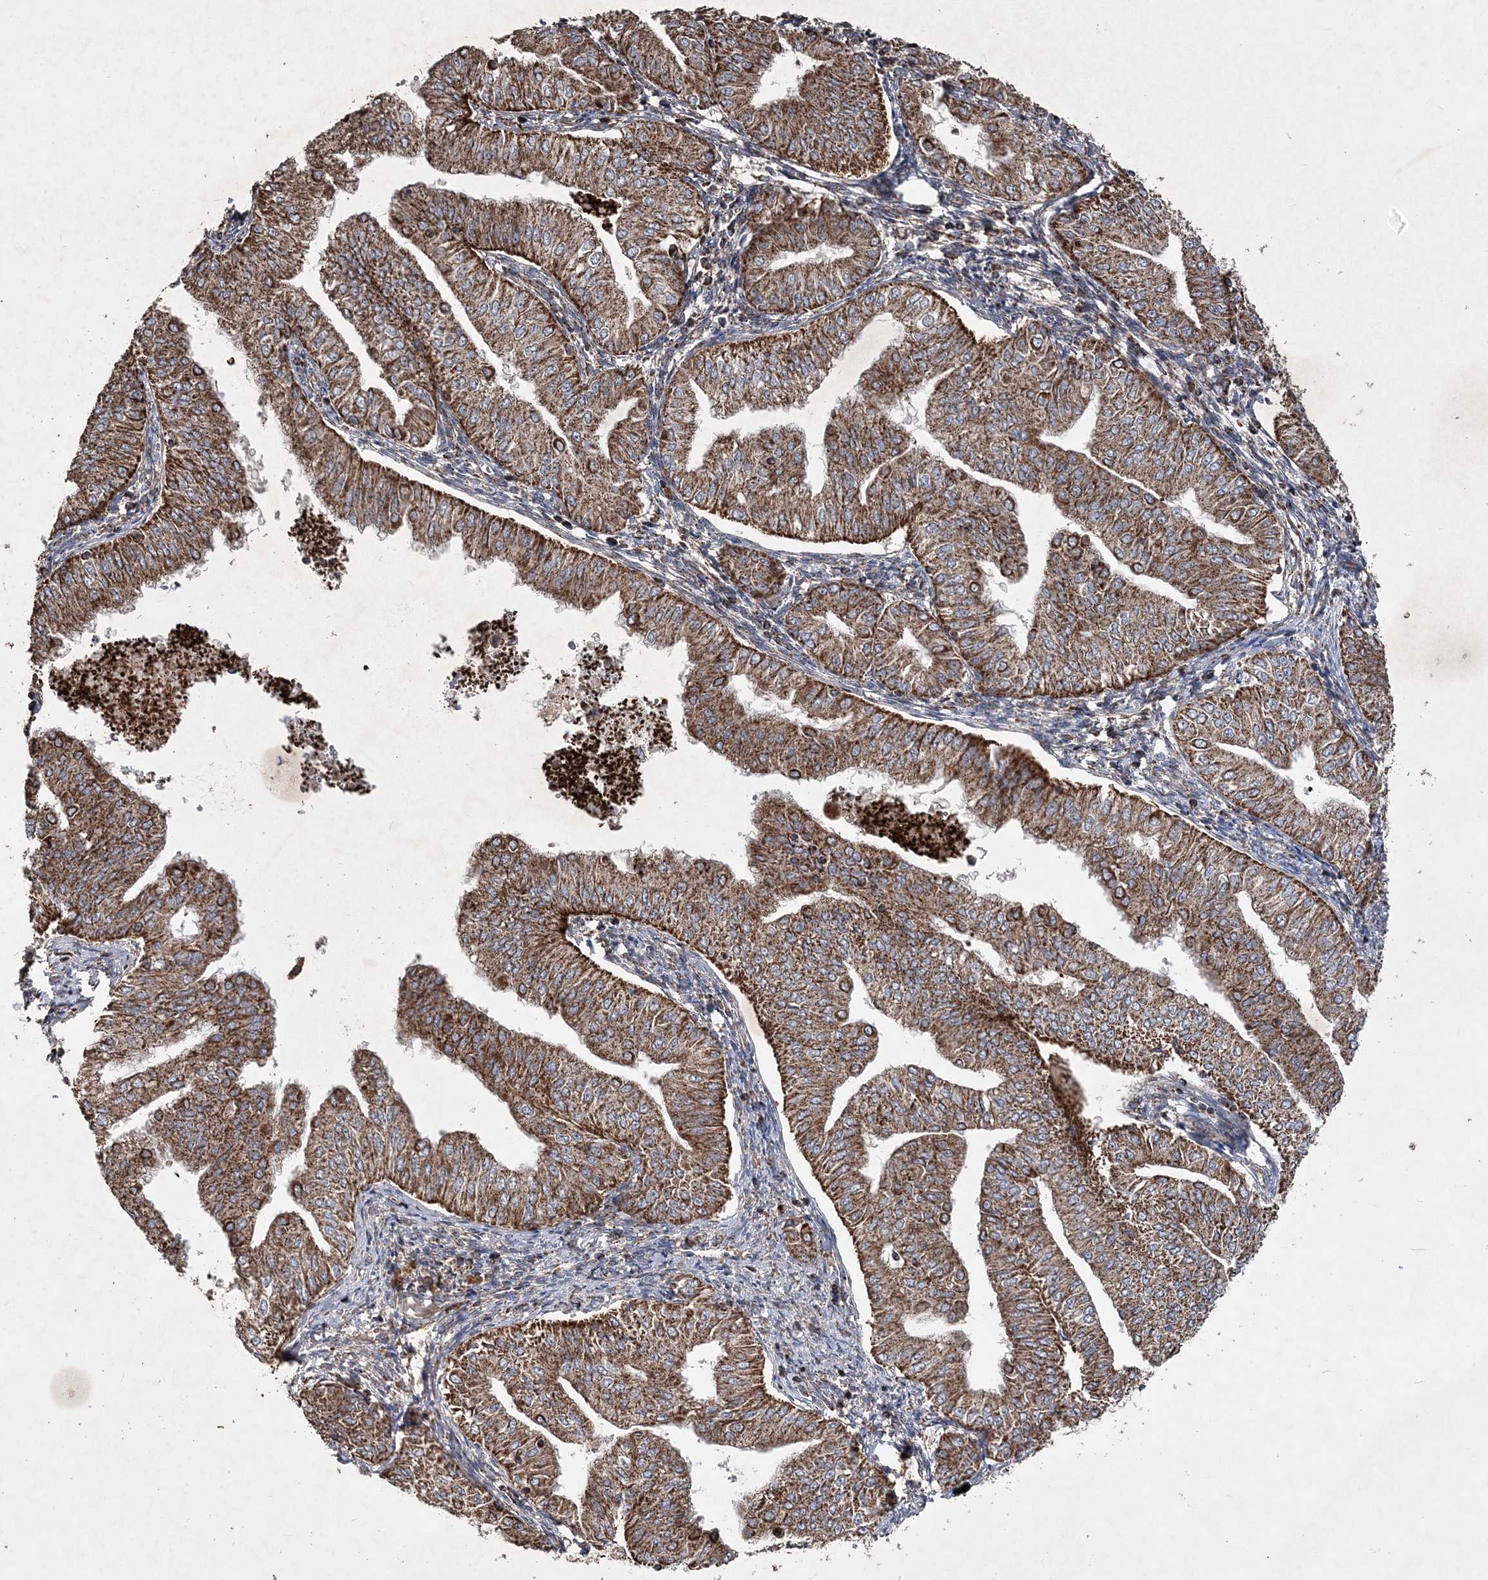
{"staining": {"intensity": "strong", "quantity": ">75%", "location": "cytoplasmic/membranous"}, "tissue": "endometrial cancer", "cell_type": "Tumor cells", "image_type": "cancer", "snomed": [{"axis": "morphology", "description": "Normal tissue, NOS"}, {"axis": "morphology", "description": "Adenocarcinoma, NOS"}, {"axis": "topography", "description": "Endometrium"}], "caption": "Endometrial cancer tissue demonstrates strong cytoplasmic/membranous staining in approximately >75% of tumor cells (DAB (3,3'-diaminobenzidine) = brown stain, brightfield microscopy at high magnification).", "gene": "POC5", "patient": {"sex": "female", "age": 53}}